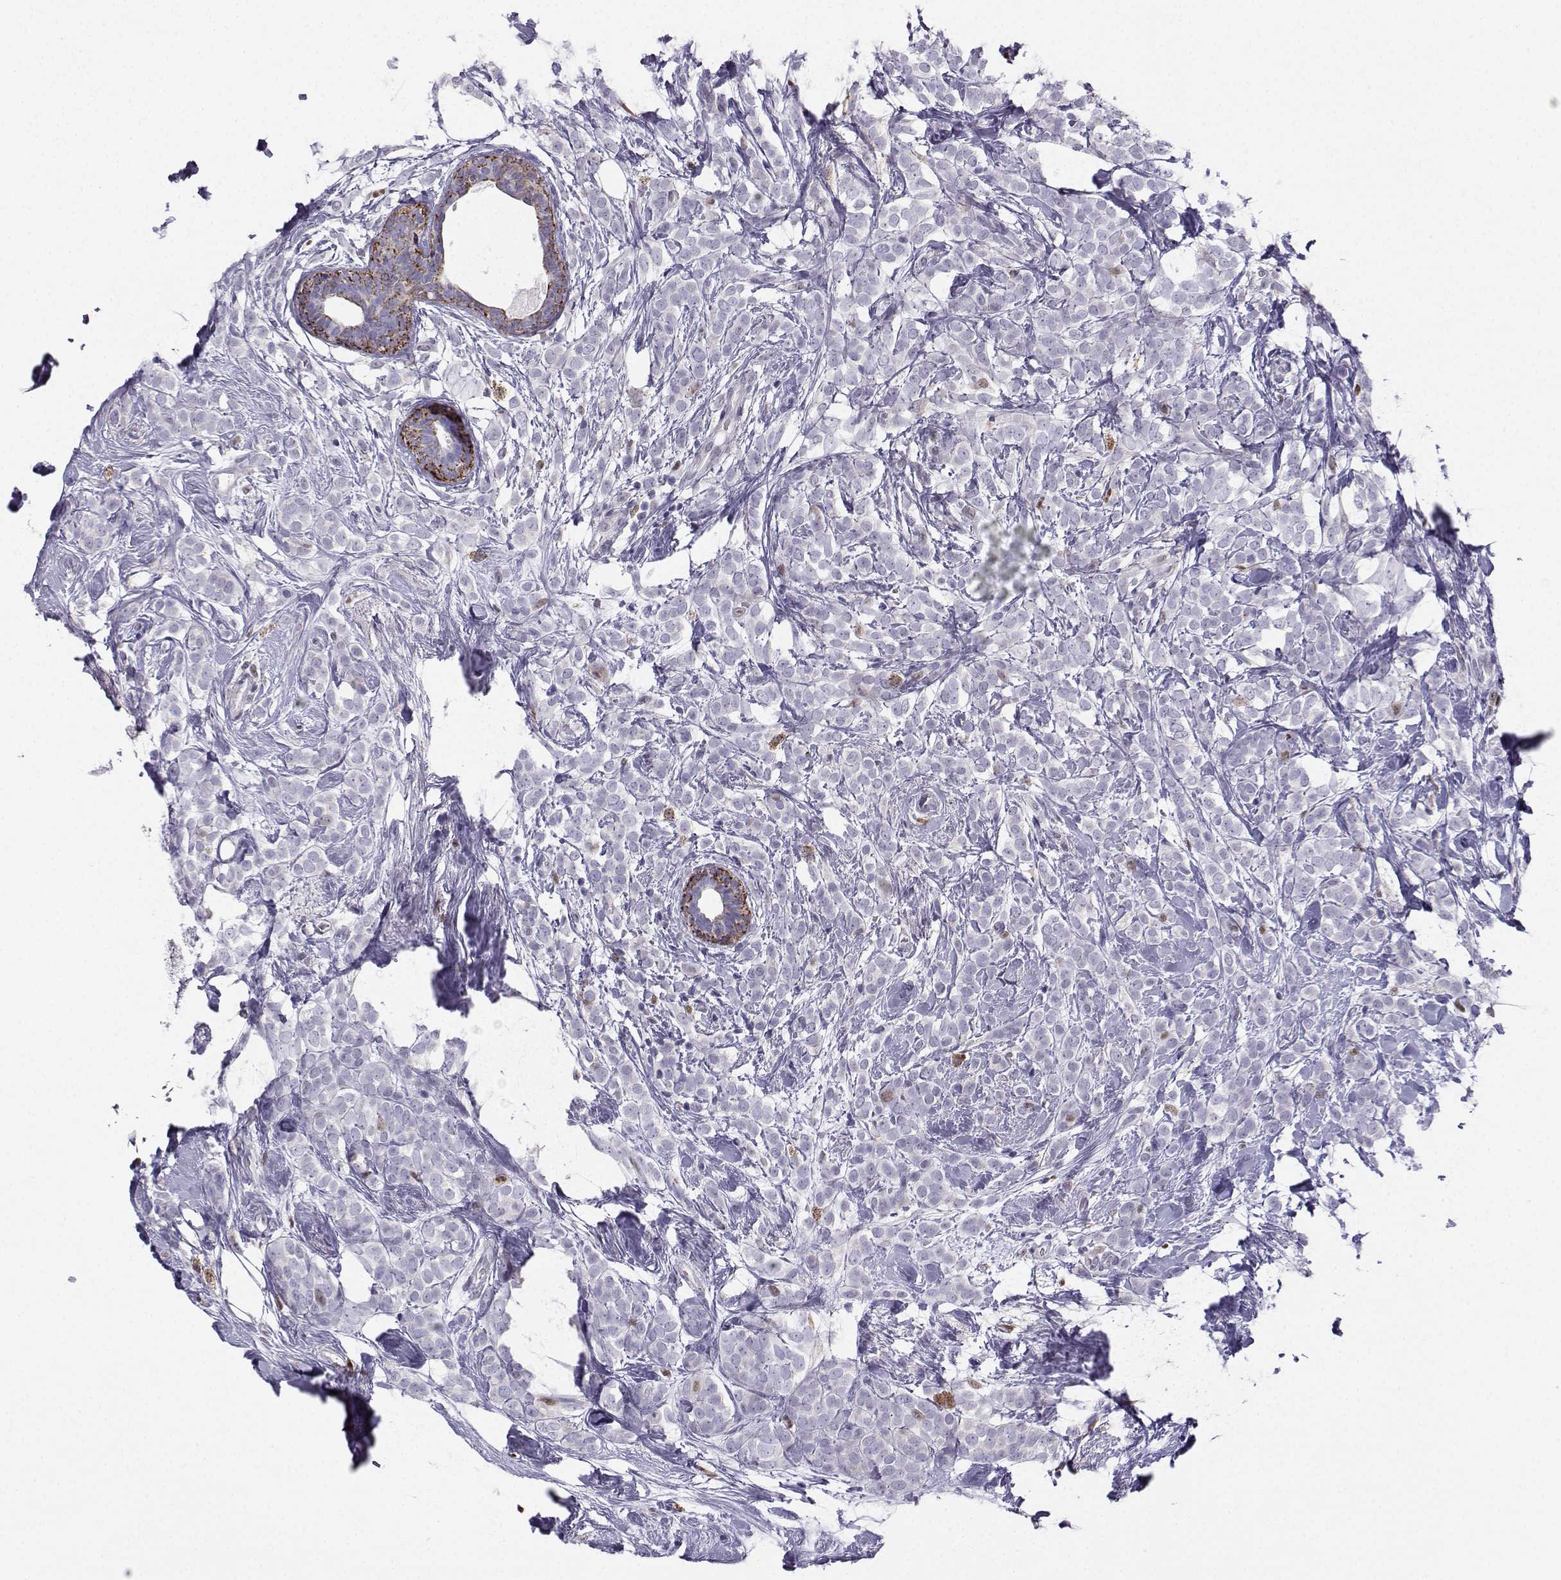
{"staining": {"intensity": "negative", "quantity": "none", "location": "none"}, "tissue": "breast cancer", "cell_type": "Tumor cells", "image_type": "cancer", "snomed": [{"axis": "morphology", "description": "Lobular carcinoma"}, {"axis": "topography", "description": "Breast"}], "caption": "An image of lobular carcinoma (breast) stained for a protein exhibits no brown staining in tumor cells.", "gene": "DCLK3", "patient": {"sex": "female", "age": 49}}